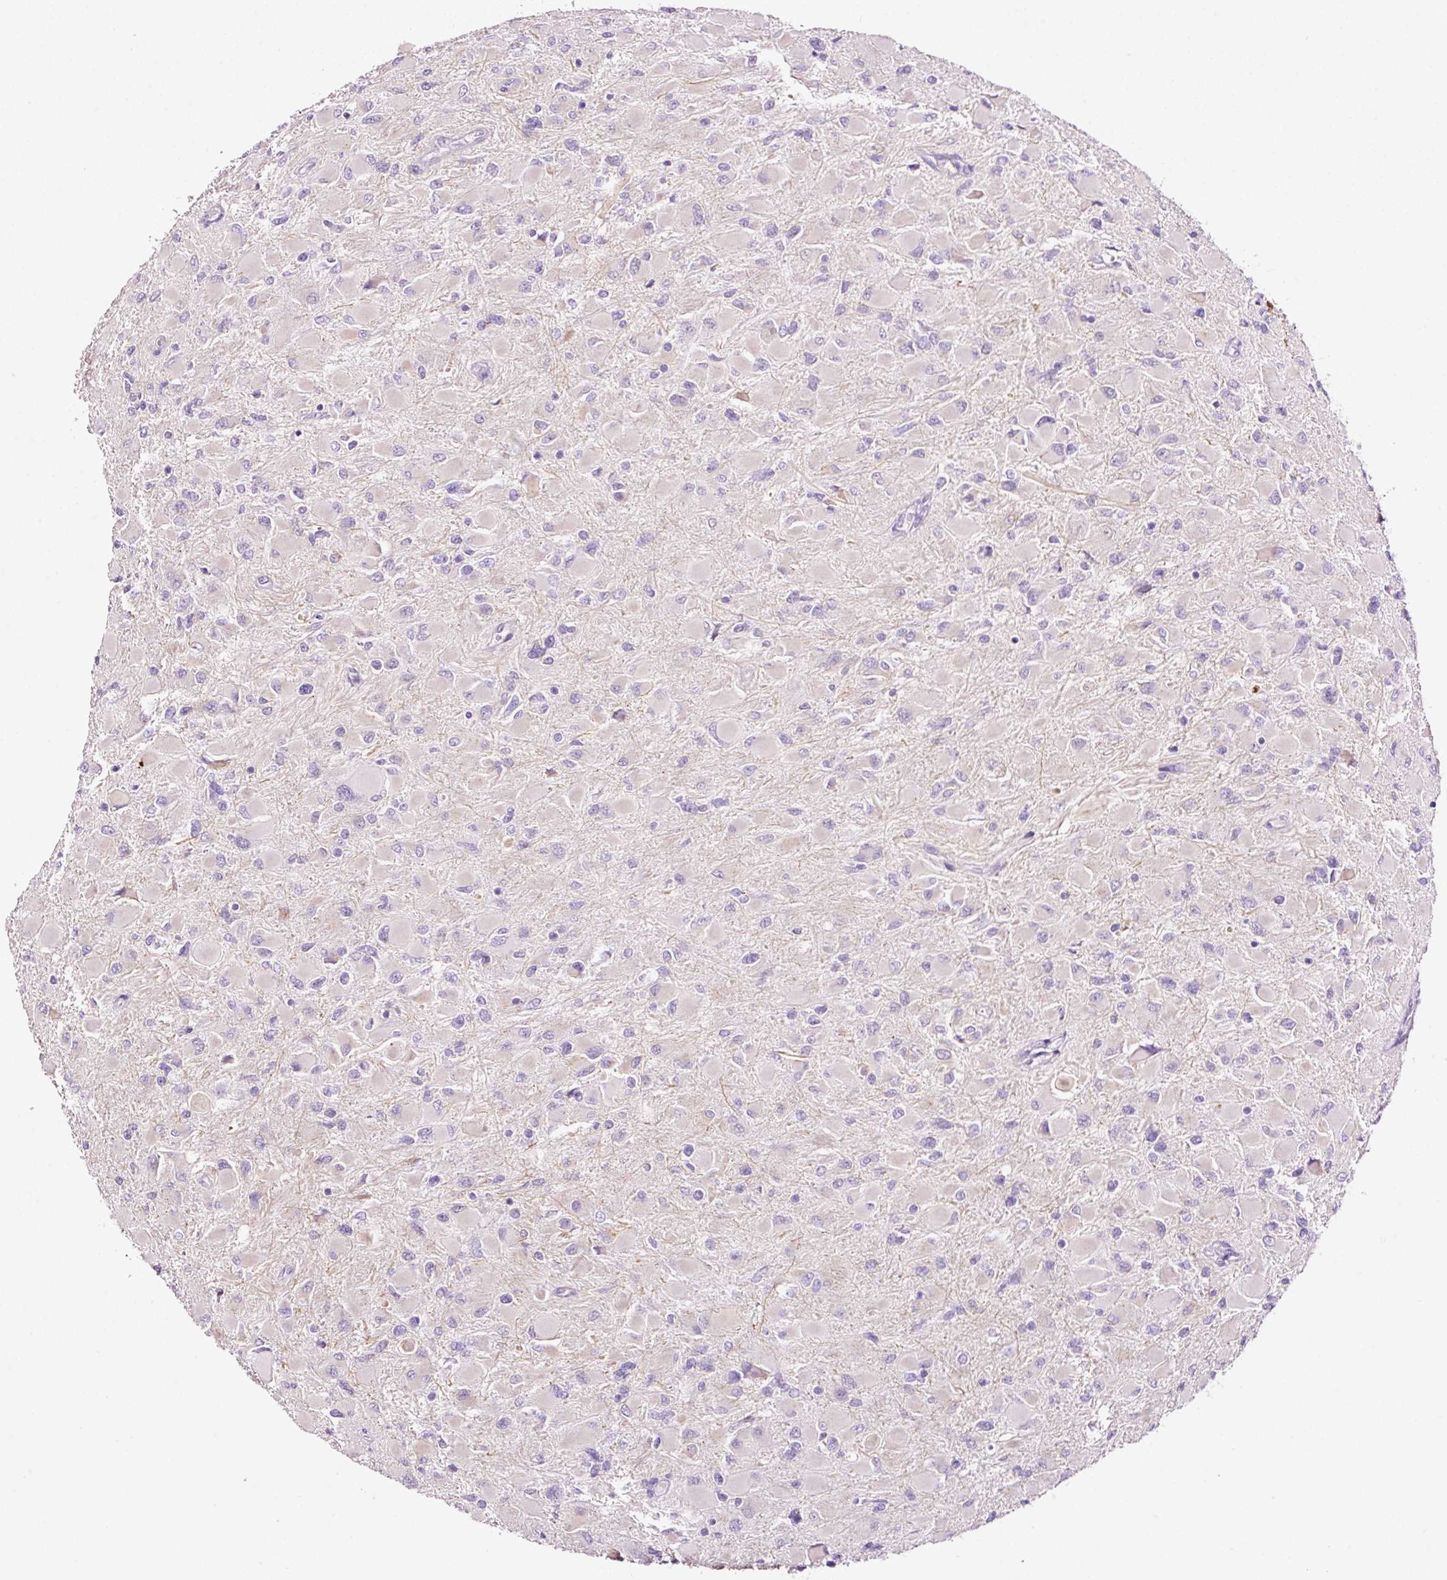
{"staining": {"intensity": "negative", "quantity": "none", "location": "none"}, "tissue": "glioma", "cell_type": "Tumor cells", "image_type": "cancer", "snomed": [{"axis": "morphology", "description": "Glioma, malignant, High grade"}, {"axis": "topography", "description": "Cerebral cortex"}], "caption": "Tumor cells are negative for brown protein staining in high-grade glioma (malignant).", "gene": "RTF2", "patient": {"sex": "female", "age": 36}}